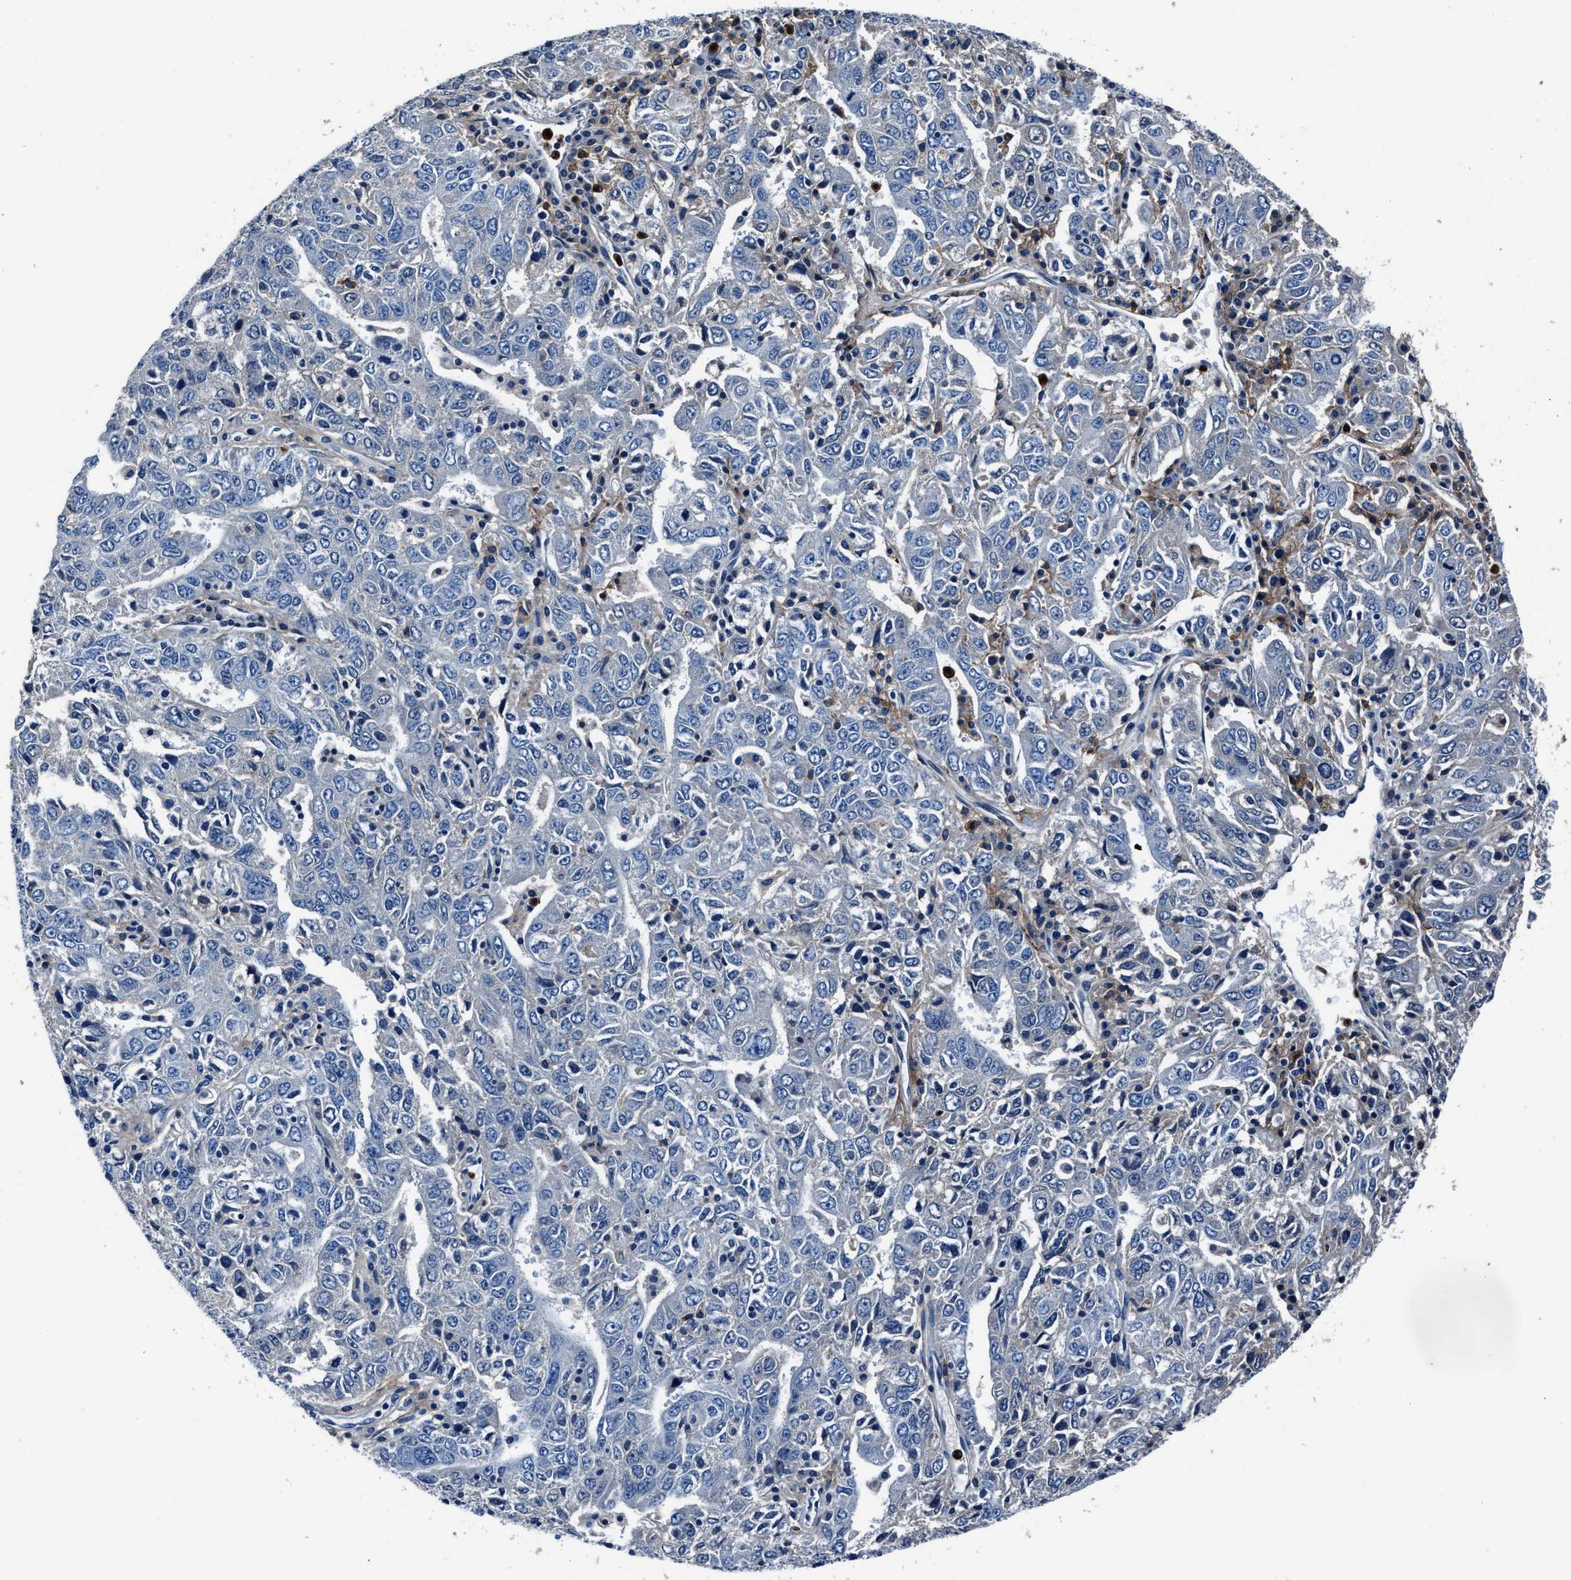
{"staining": {"intensity": "negative", "quantity": "none", "location": "none"}, "tissue": "ovarian cancer", "cell_type": "Tumor cells", "image_type": "cancer", "snomed": [{"axis": "morphology", "description": "Carcinoma, endometroid"}, {"axis": "topography", "description": "Ovary"}], "caption": "Tumor cells show no significant staining in ovarian cancer (endometroid carcinoma).", "gene": "FGL2", "patient": {"sex": "female", "age": 62}}